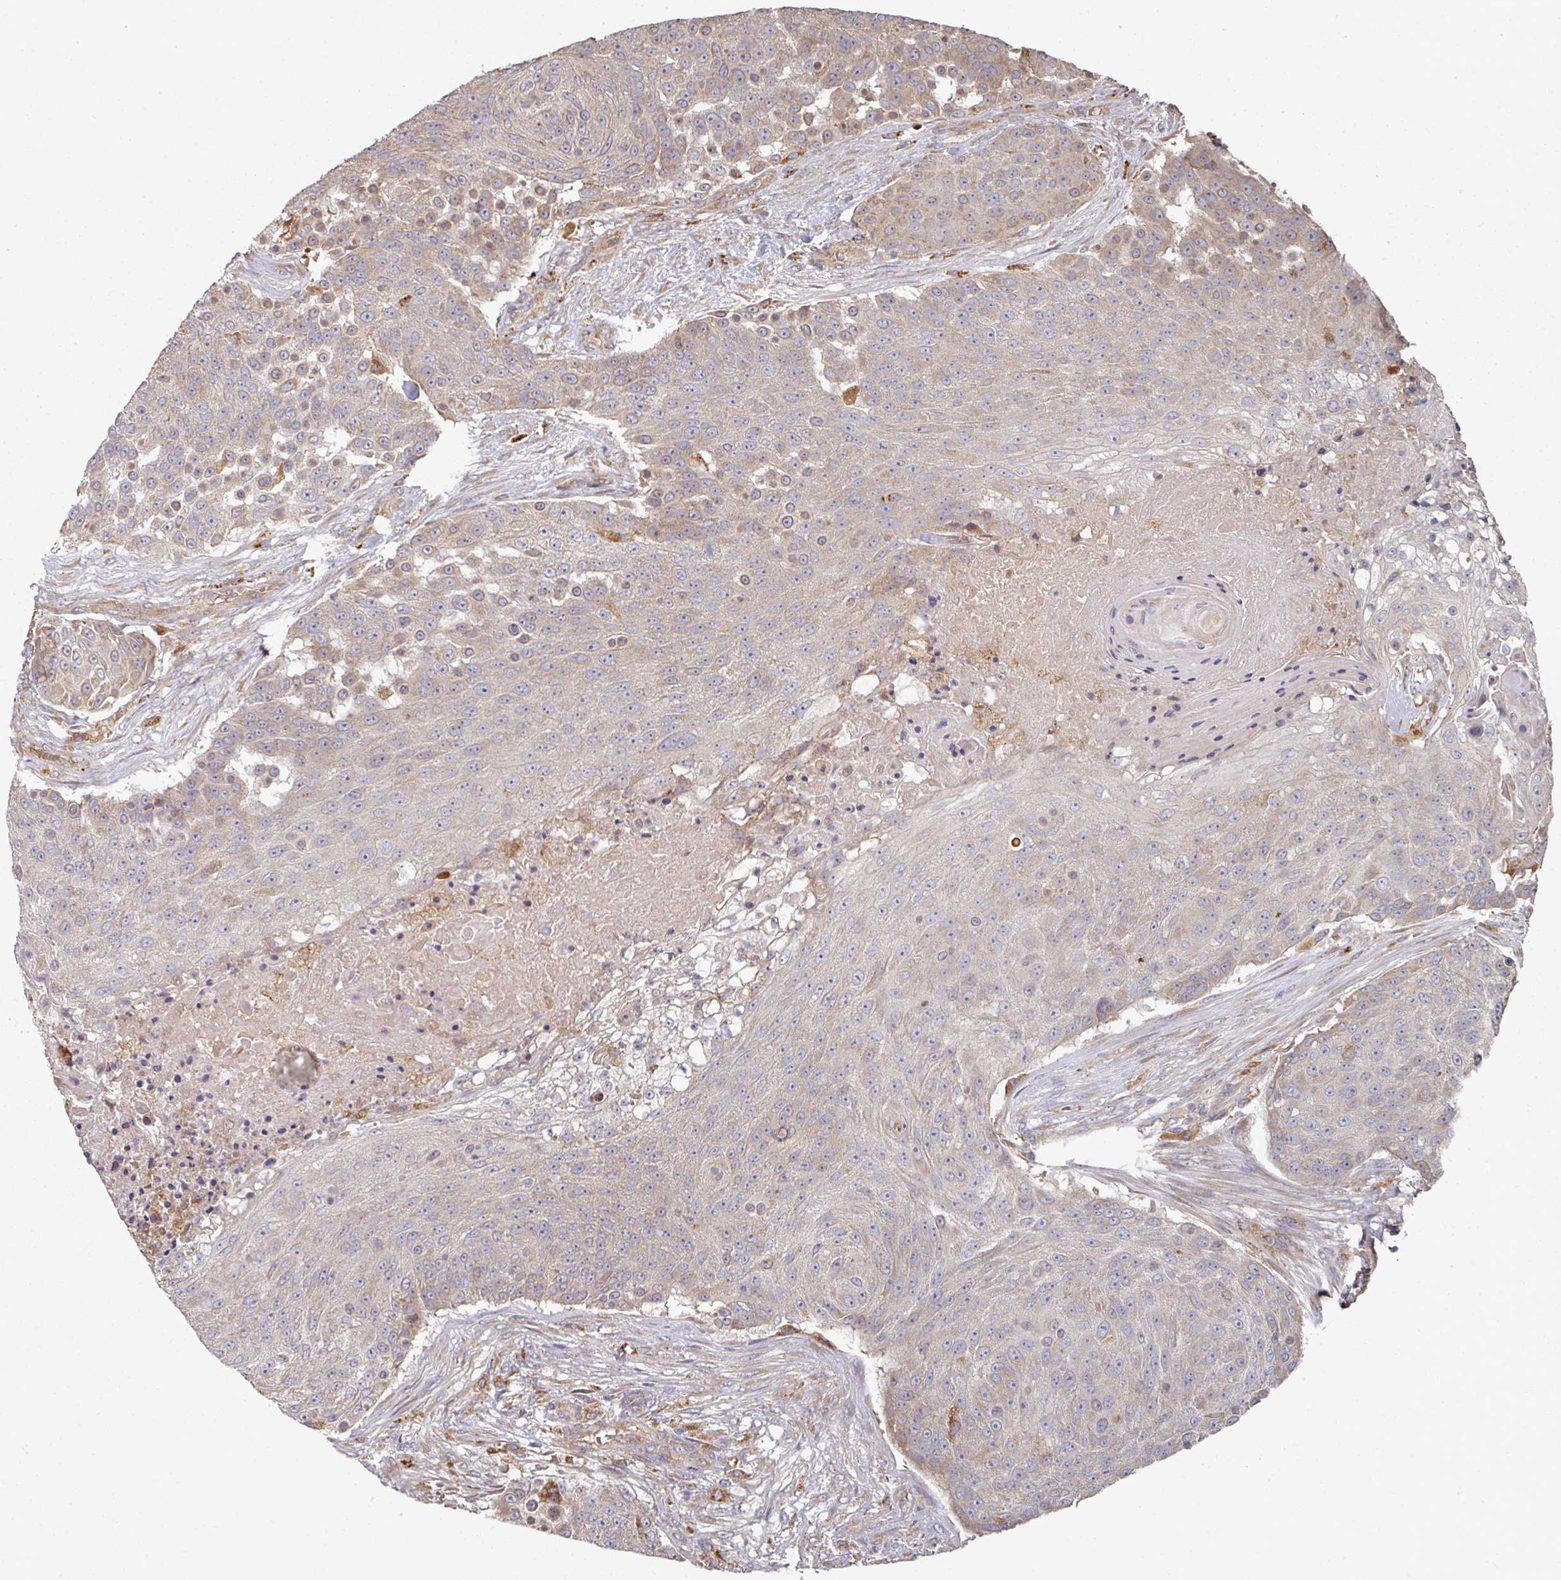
{"staining": {"intensity": "weak", "quantity": "<25%", "location": "cytoplasmic/membranous"}, "tissue": "urothelial cancer", "cell_type": "Tumor cells", "image_type": "cancer", "snomed": [{"axis": "morphology", "description": "Urothelial carcinoma, High grade"}, {"axis": "topography", "description": "Urinary bladder"}], "caption": "High power microscopy image of an IHC photomicrograph of urothelial cancer, revealing no significant expression in tumor cells.", "gene": "EDEM2", "patient": {"sex": "female", "age": 63}}